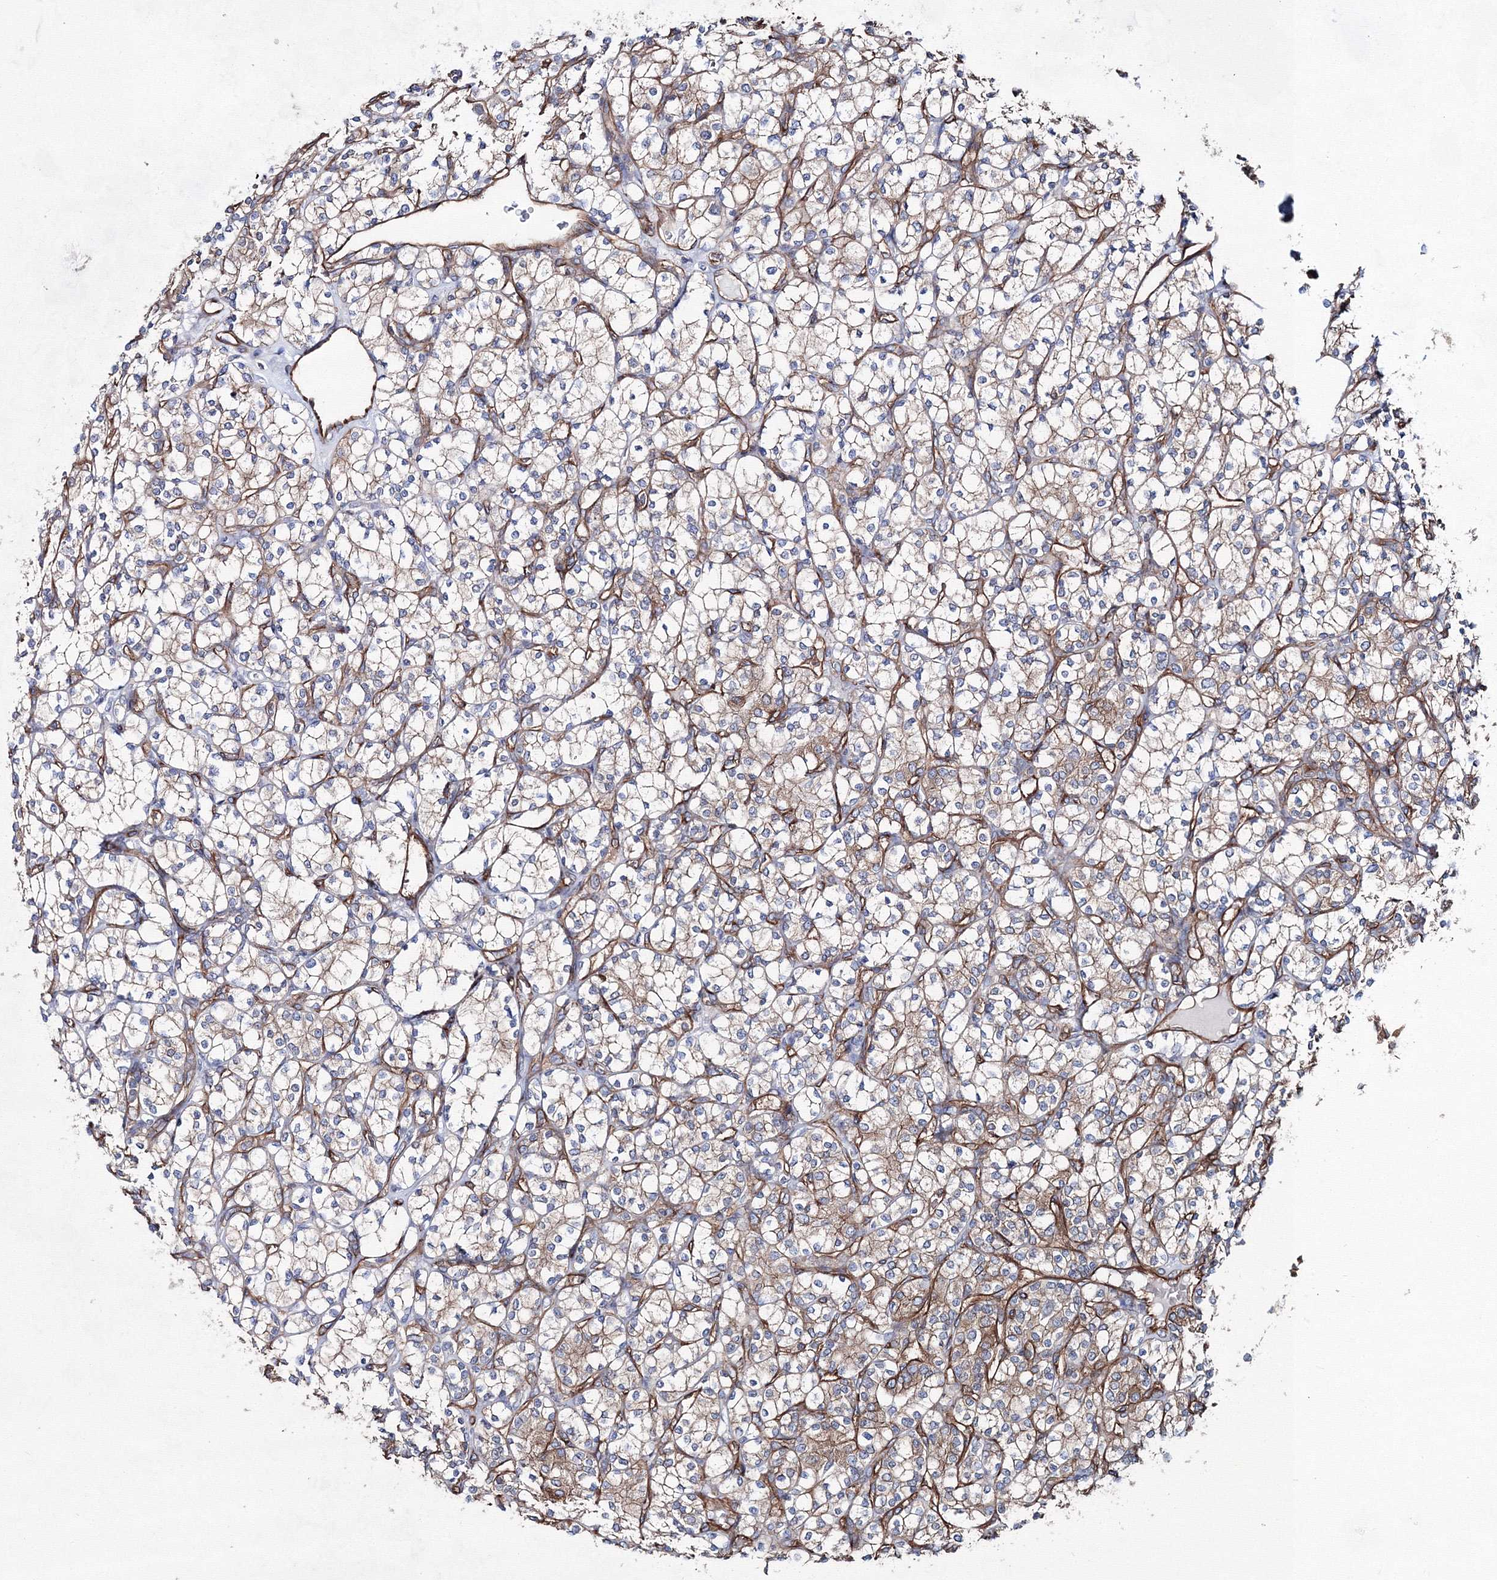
{"staining": {"intensity": "weak", "quantity": "25%-75%", "location": "cytoplasmic/membranous"}, "tissue": "renal cancer", "cell_type": "Tumor cells", "image_type": "cancer", "snomed": [{"axis": "morphology", "description": "Adenocarcinoma, NOS"}, {"axis": "topography", "description": "Kidney"}], "caption": "Renal cancer (adenocarcinoma) stained with DAB immunohistochemistry demonstrates low levels of weak cytoplasmic/membranous staining in approximately 25%-75% of tumor cells. Immunohistochemistry (ihc) stains the protein in brown and the nuclei are stained blue.", "gene": "ANKRD37", "patient": {"sex": "male", "age": 77}}